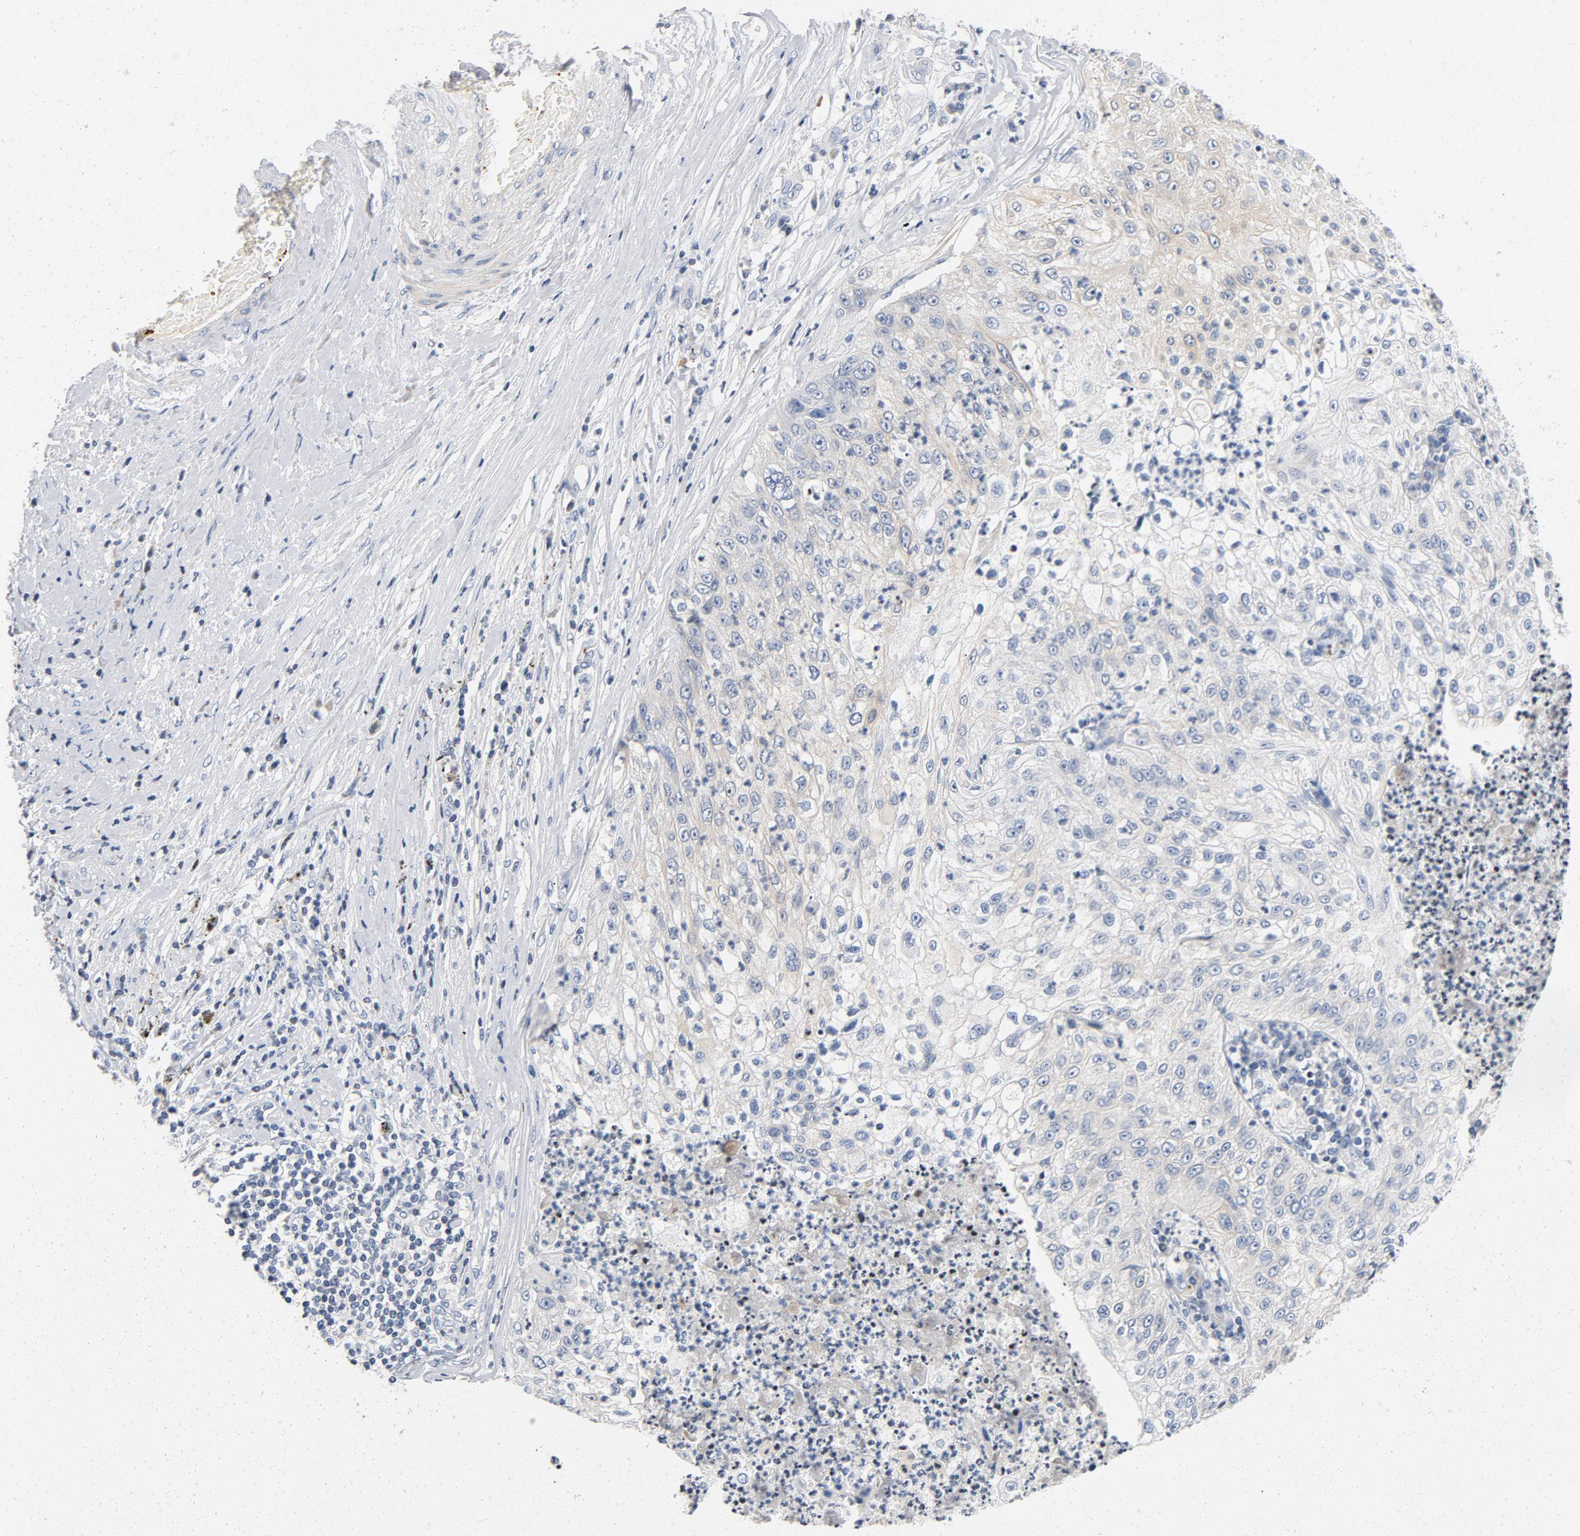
{"staining": {"intensity": "weak", "quantity": "<25%", "location": "cytoplasmic/membranous"}, "tissue": "lung cancer", "cell_type": "Tumor cells", "image_type": "cancer", "snomed": [{"axis": "morphology", "description": "Inflammation, NOS"}, {"axis": "morphology", "description": "Squamous cell carcinoma, NOS"}, {"axis": "topography", "description": "Lymph node"}, {"axis": "topography", "description": "Soft tissue"}, {"axis": "topography", "description": "Lung"}], "caption": "Tumor cells are negative for protein expression in human lung cancer (squamous cell carcinoma).", "gene": "PIM1", "patient": {"sex": "male", "age": 66}}